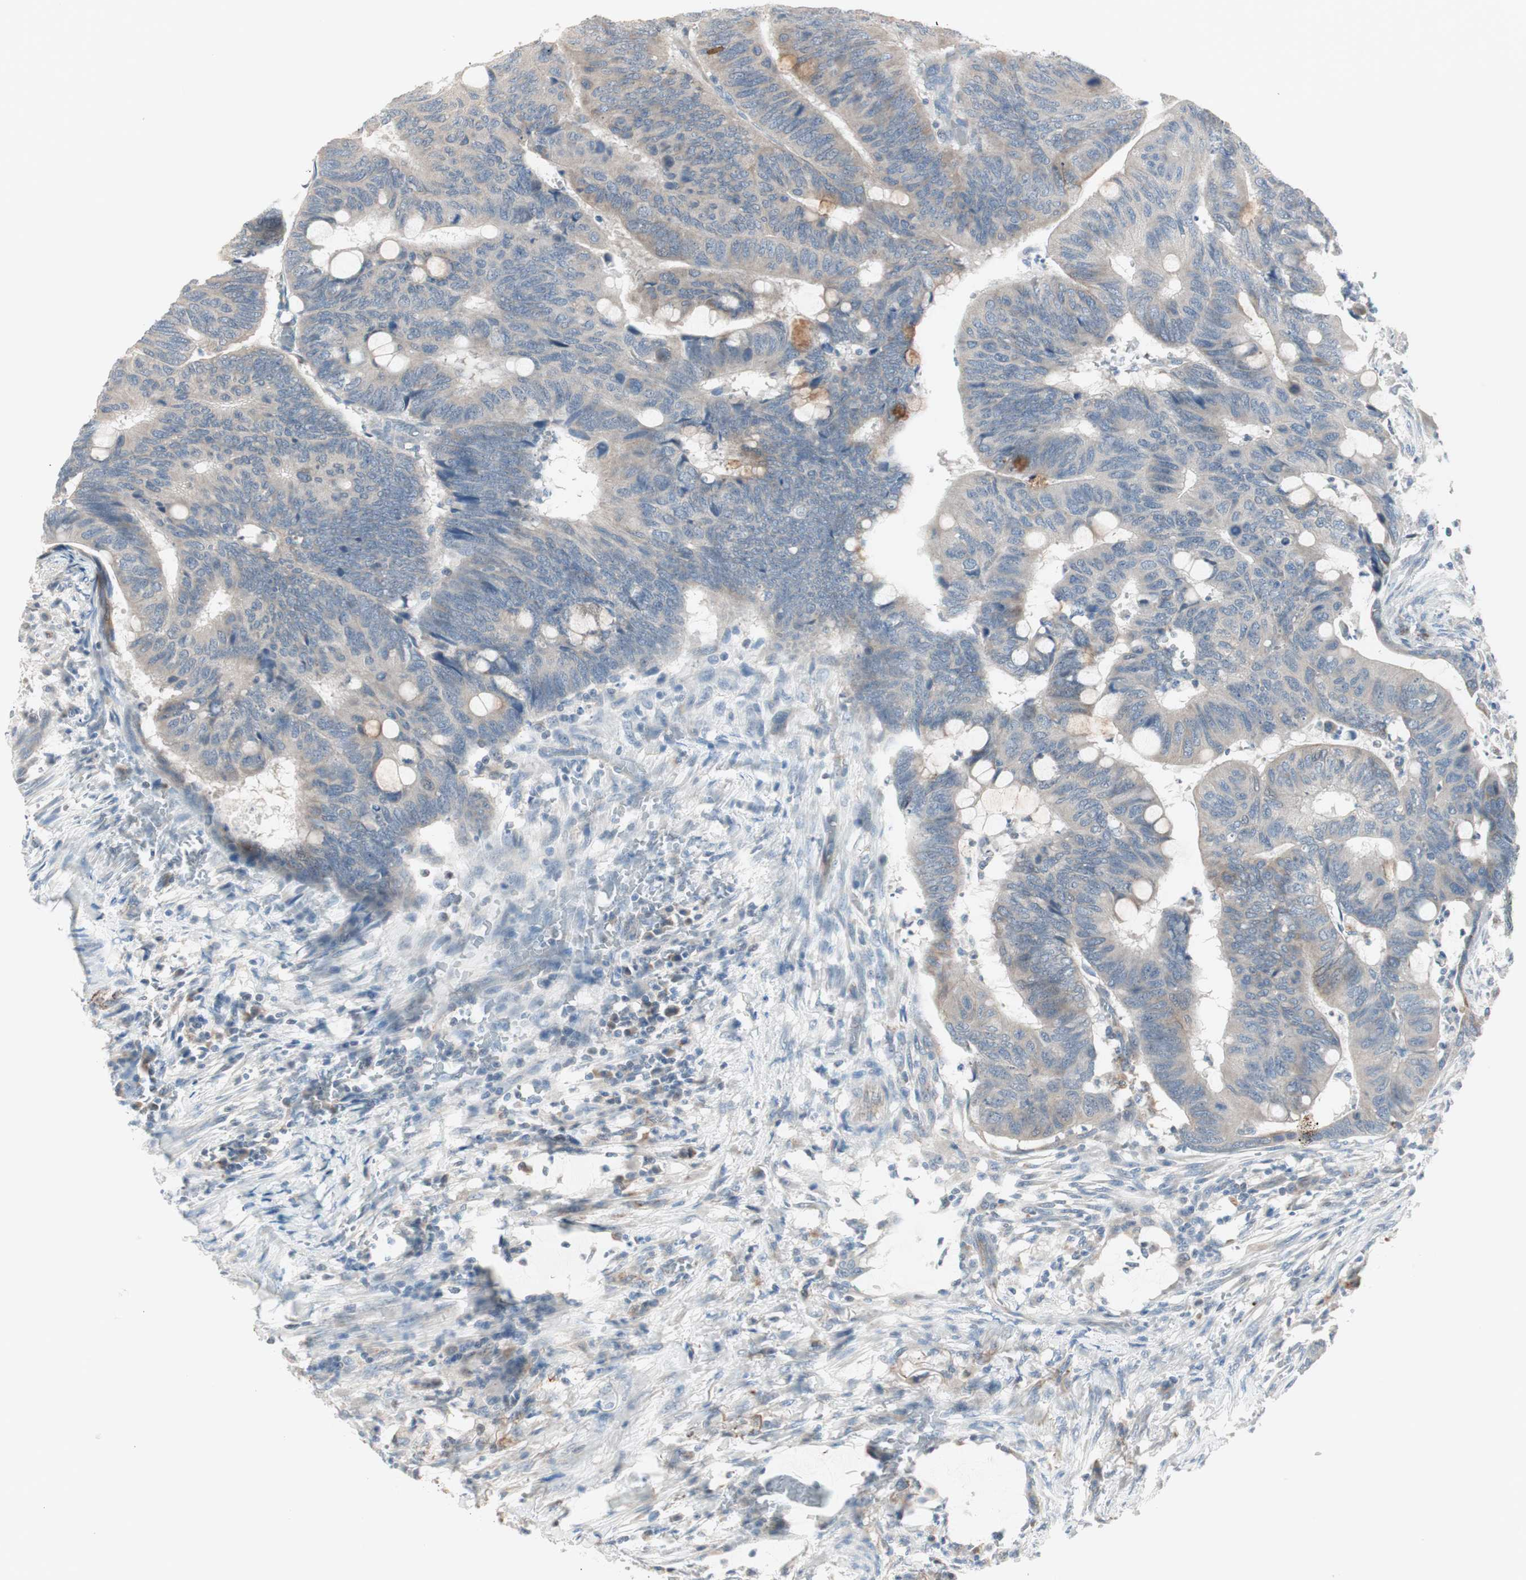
{"staining": {"intensity": "weak", "quantity": "25%-75%", "location": "cytoplasmic/membranous"}, "tissue": "colorectal cancer", "cell_type": "Tumor cells", "image_type": "cancer", "snomed": [{"axis": "morphology", "description": "Normal tissue, NOS"}, {"axis": "morphology", "description": "Adenocarcinoma, NOS"}, {"axis": "topography", "description": "Rectum"}, {"axis": "topography", "description": "Peripheral nerve tissue"}], "caption": "Immunohistochemistry micrograph of neoplastic tissue: human colorectal adenocarcinoma stained using immunohistochemistry reveals low levels of weak protein expression localized specifically in the cytoplasmic/membranous of tumor cells, appearing as a cytoplasmic/membranous brown color.", "gene": "FGFR4", "patient": {"sex": "male", "age": 92}}